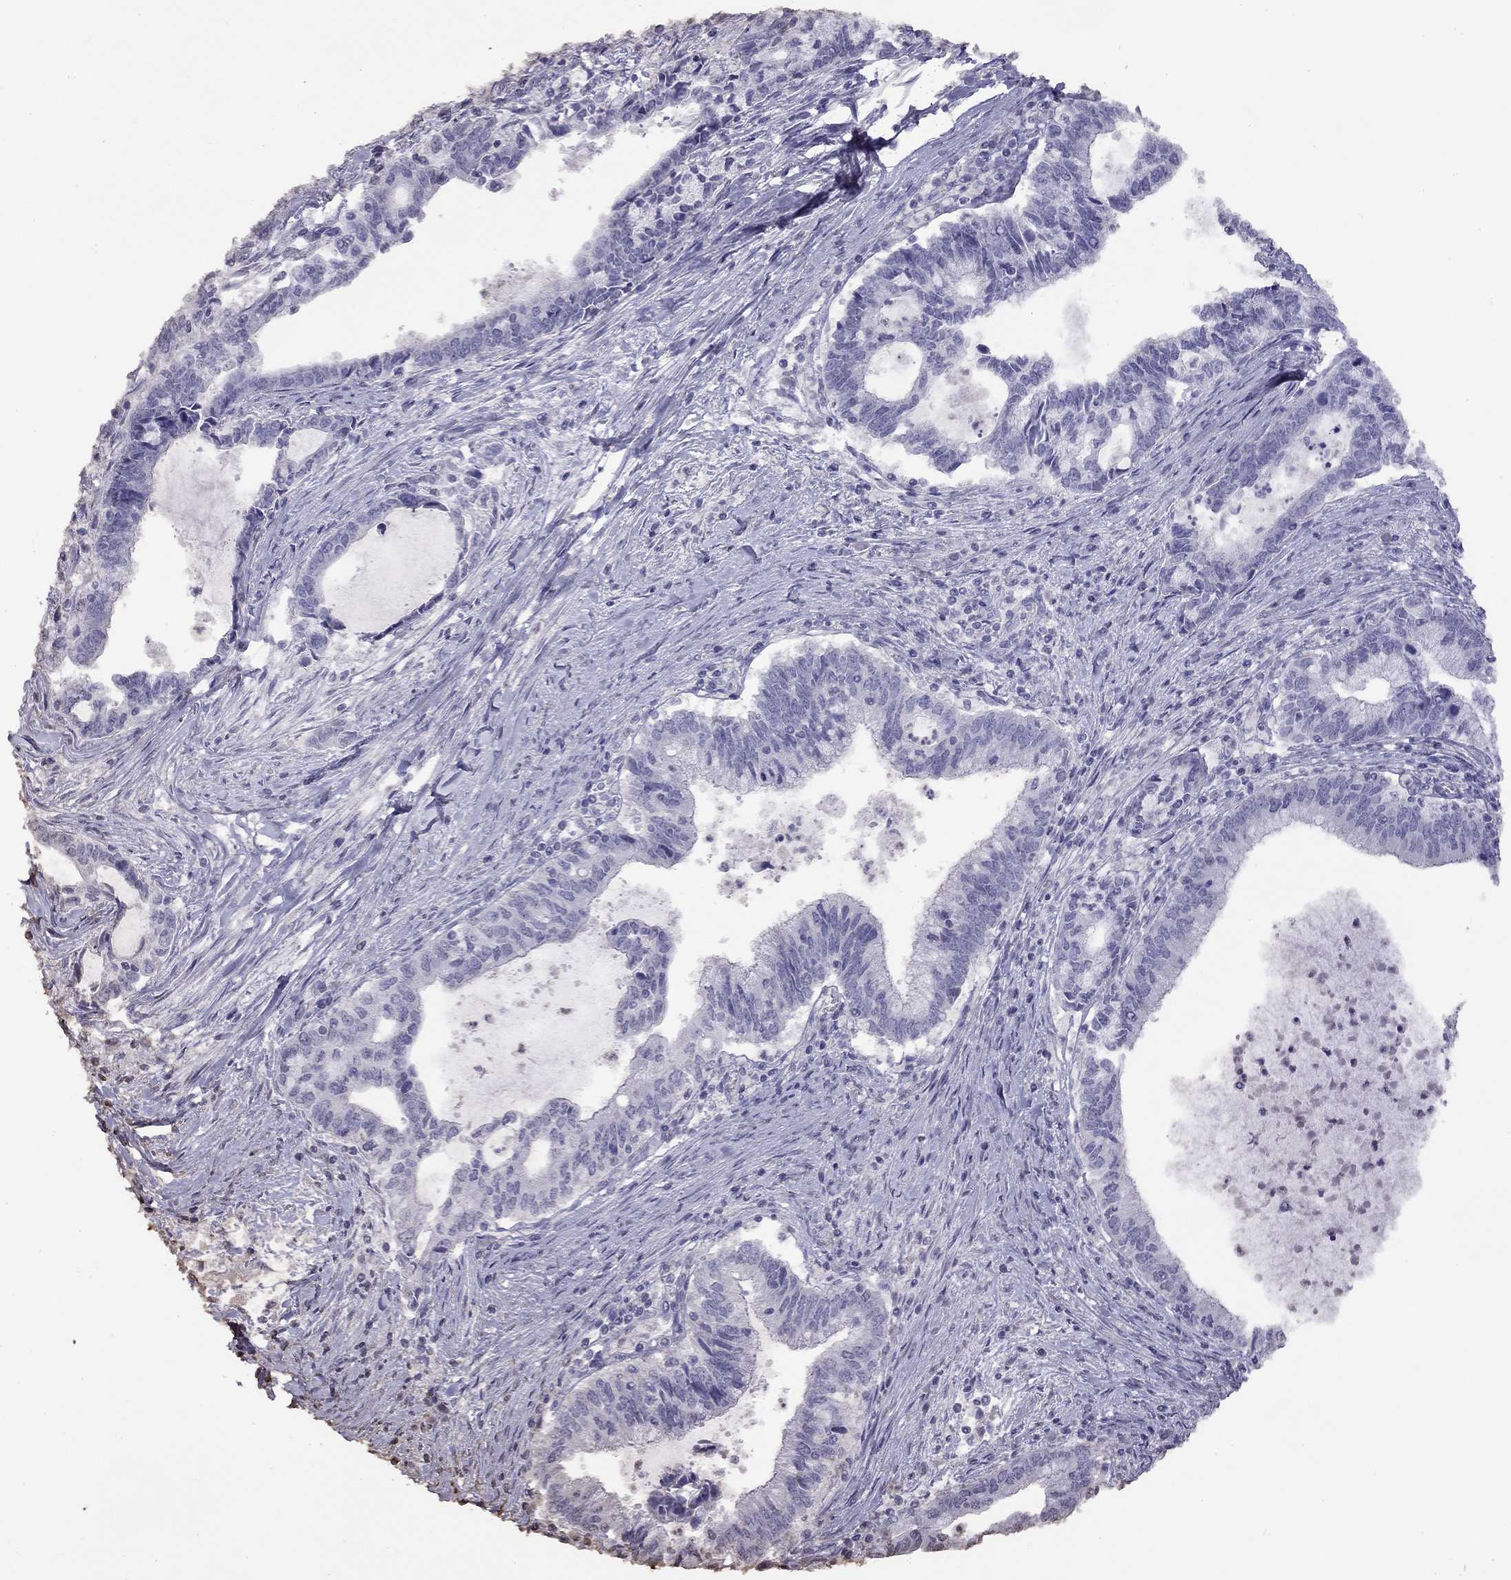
{"staining": {"intensity": "negative", "quantity": "none", "location": "none"}, "tissue": "cervical cancer", "cell_type": "Tumor cells", "image_type": "cancer", "snomed": [{"axis": "morphology", "description": "Adenocarcinoma, NOS"}, {"axis": "topography", "description": "Cervix"}], "caption": "A high-resolution image shows immunohistochemistry (IHC) staining of adenocarcinoma (cervical), which shows no significant expression in tumor cells.", "gene": "SUN3", "patient": {"sex": "female", "age": 42}}